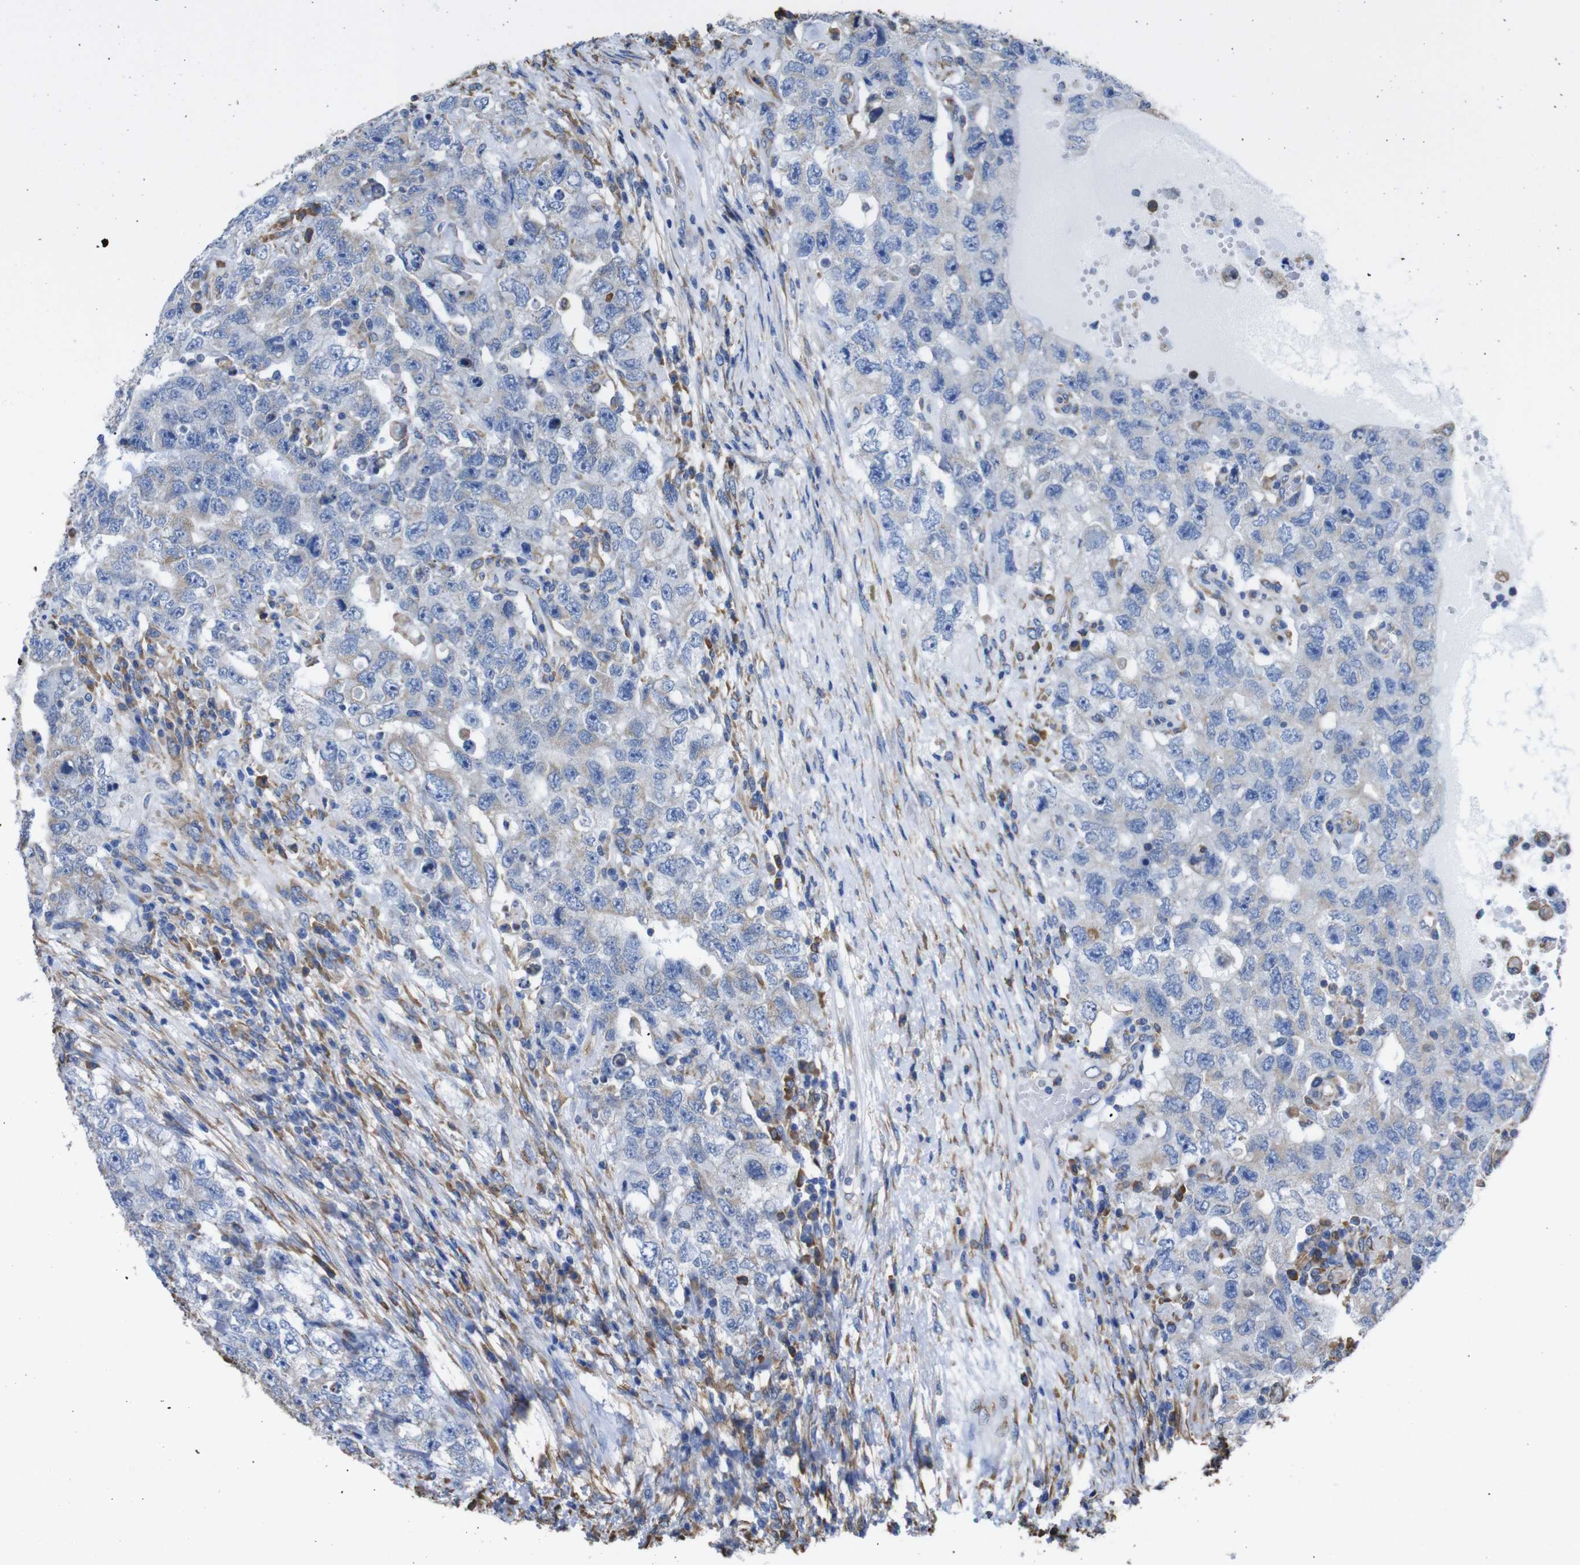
{"staining": {"intensity": "weak", "quantity": "<25%", "location": "cytoplasmic/membranous"}, "tissue": "testis cancer", "cell_type": "Tumor cells", "image_type": "cancer", "snomed": [{"axis": "morphology", "description": "Carcinoma, Embryonal, NOS"}, {"axis": "topography", "description": "Testis"}], "caption": "DAB (3,3'-diaminobenzidine) immunohistochemical staining of human testis embryonal carcinoma shows no significant expression in tumor cells. (Stains: DAB immunohistochemistry (IHC) with hematoxylin counter stain, Microscopy: brightfield microscopy at high magnification).", "gene": "PPIB", "patient": {"sex": "male", "age": 26}}